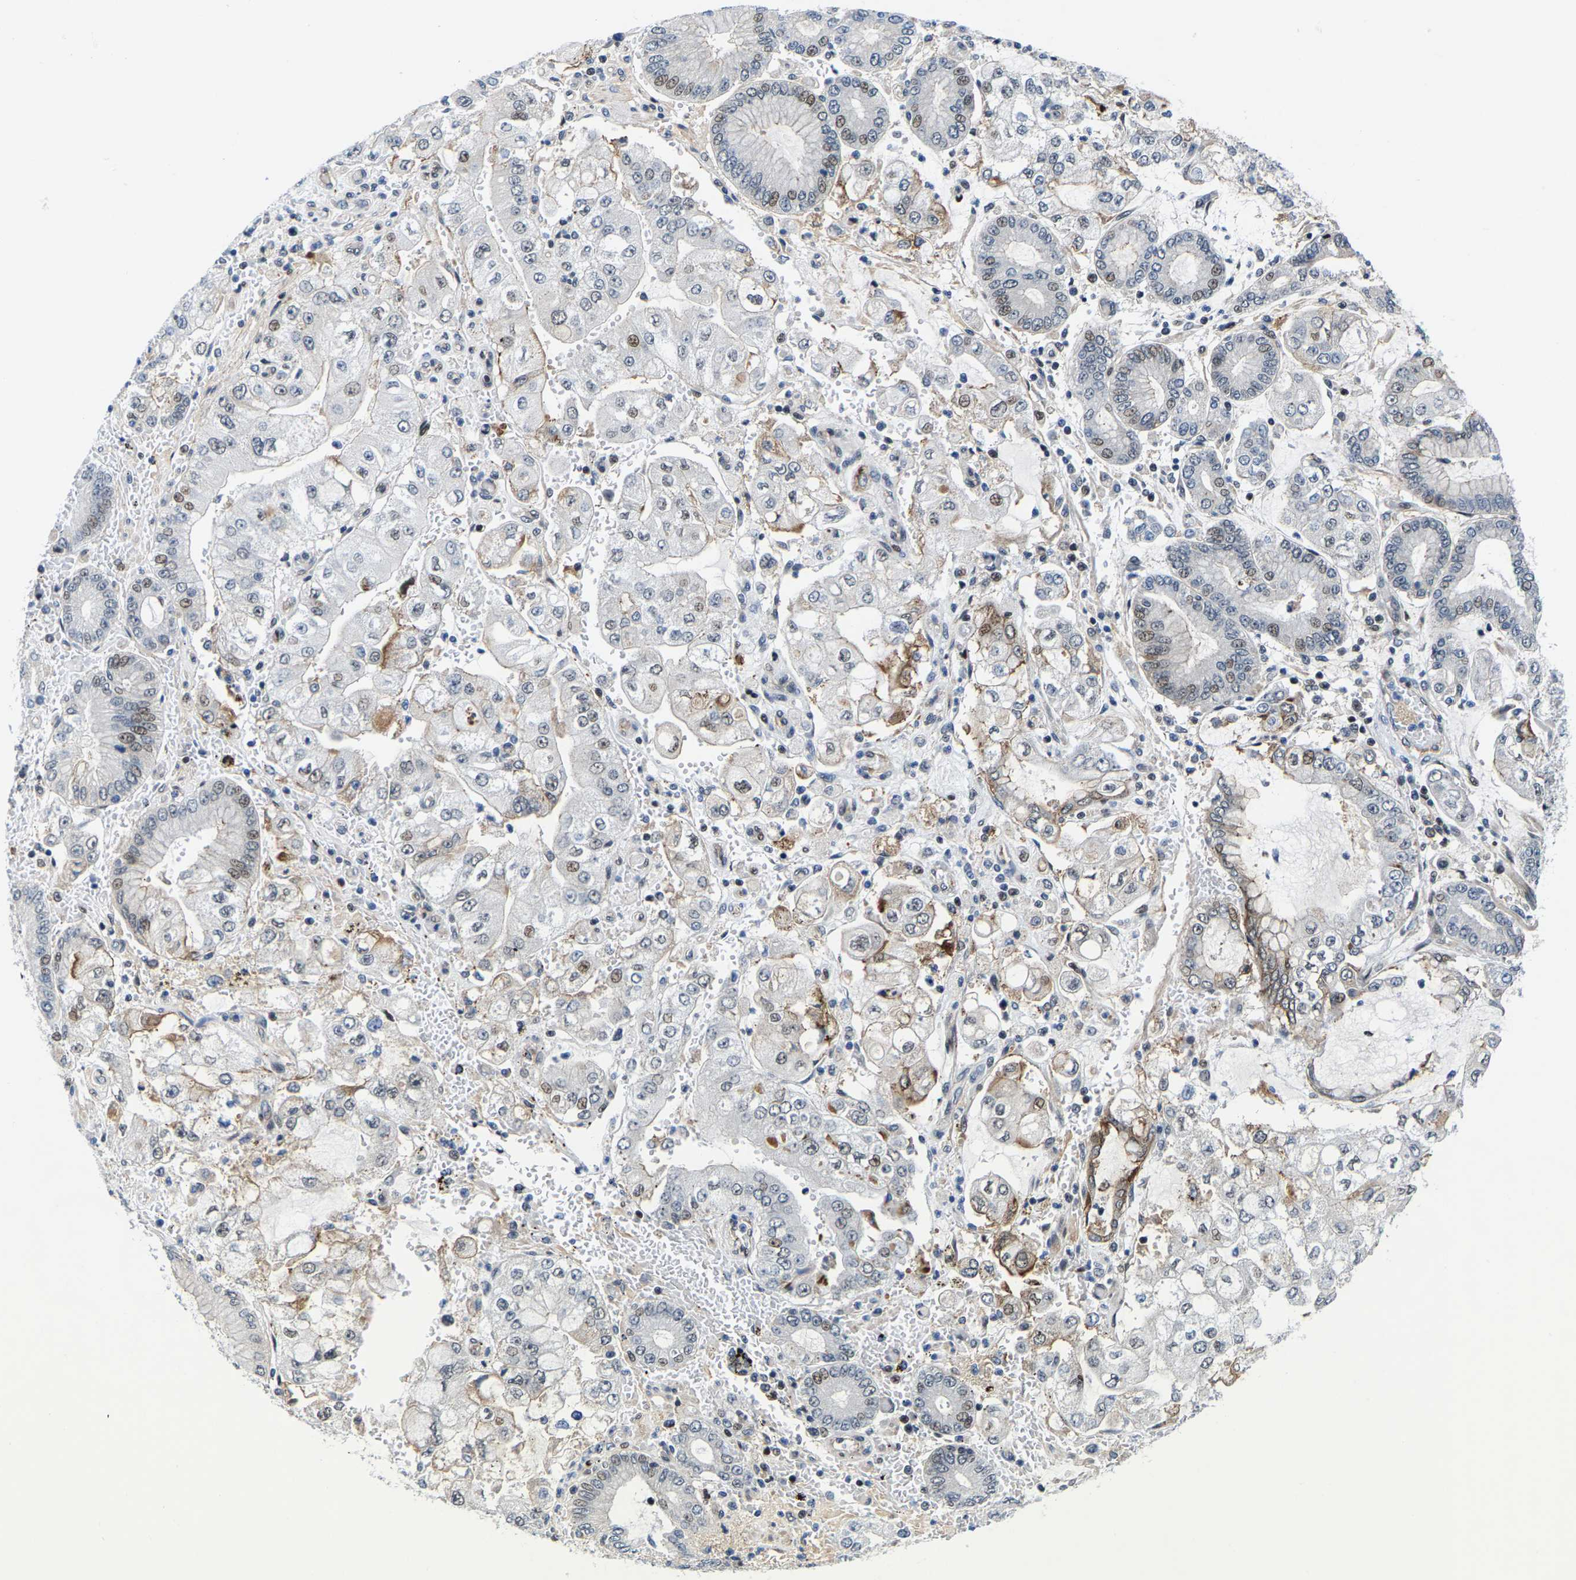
{"staining": {"intensity": "weak", "quantity": "<25%", "location": "cytoplasmic/membranous,nuclear"}, "tissue": "stomach cancer", "cell_type": "Tumor cells", "image_type": "cancer", "snomed": [{"axis": "morphology", "description": "Adenocarcinoma, NOS"}, {"axis": "topography", "description": "Stomach"}], "caption": "Stomach adenocarcinoma was stained to show a protein in brown. There is no significant expression in tumor cells.", "gene": "GTPBP10", "patient": {"sex": "male", "age": 76}}